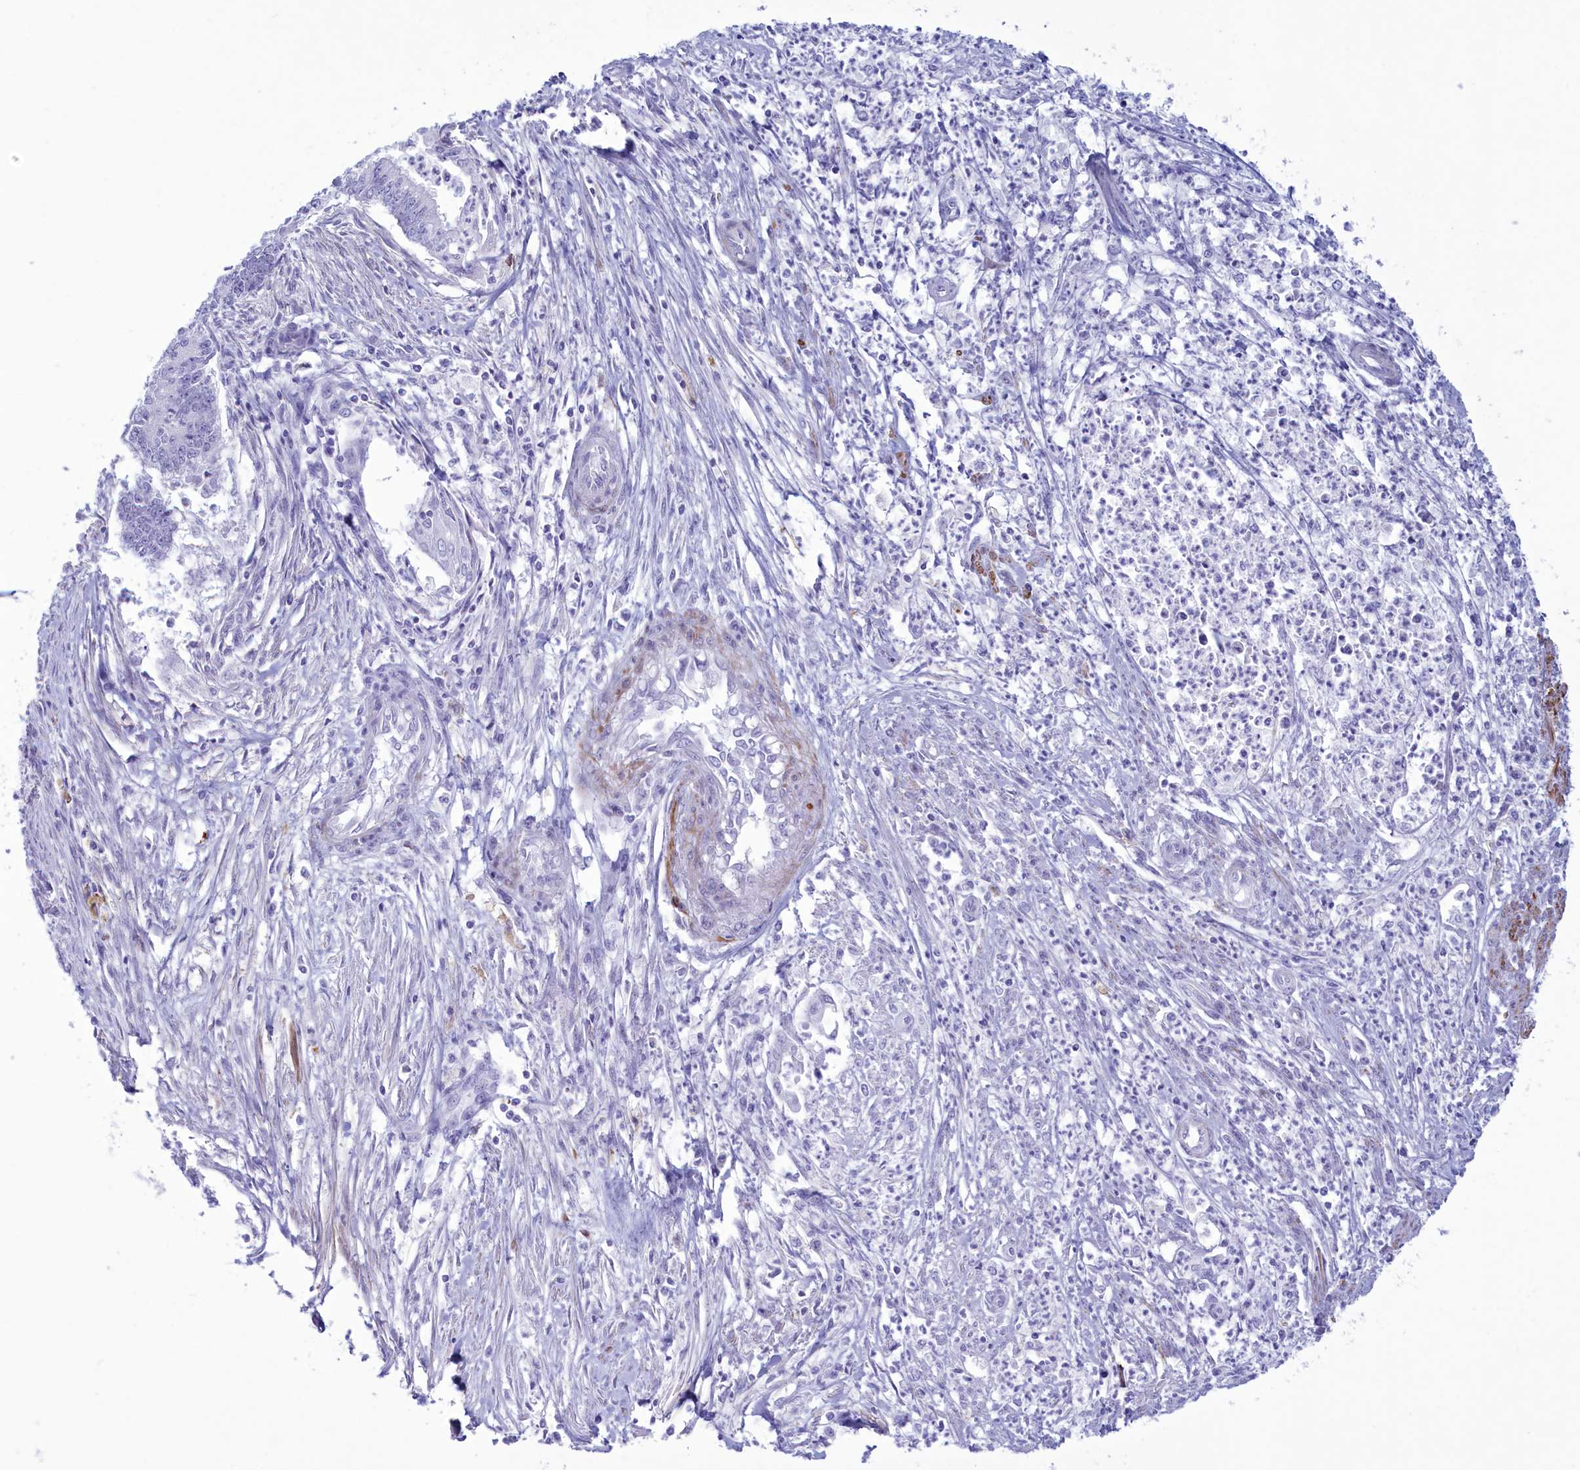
{"staining": {"intensity": "negative", "quantity": "none", "location": "none"}, "tissue": "endometrial cancer", "cell_type": "Tumor cells", "image_type": "cancer", "snomed": [{"axis": "morphology", "description": "Adenocarcinoma, NOS"}, {"axis": "topography", "description": "Endometrium"}], "caption": "DAB (3,3'-diaminobenzidine) immunohistochemical staining of human endometrial cancer reveals no significant expression in tumor cells.", "gene": "GAPDHS", "patient": {"sex": "female", "age": 73}}